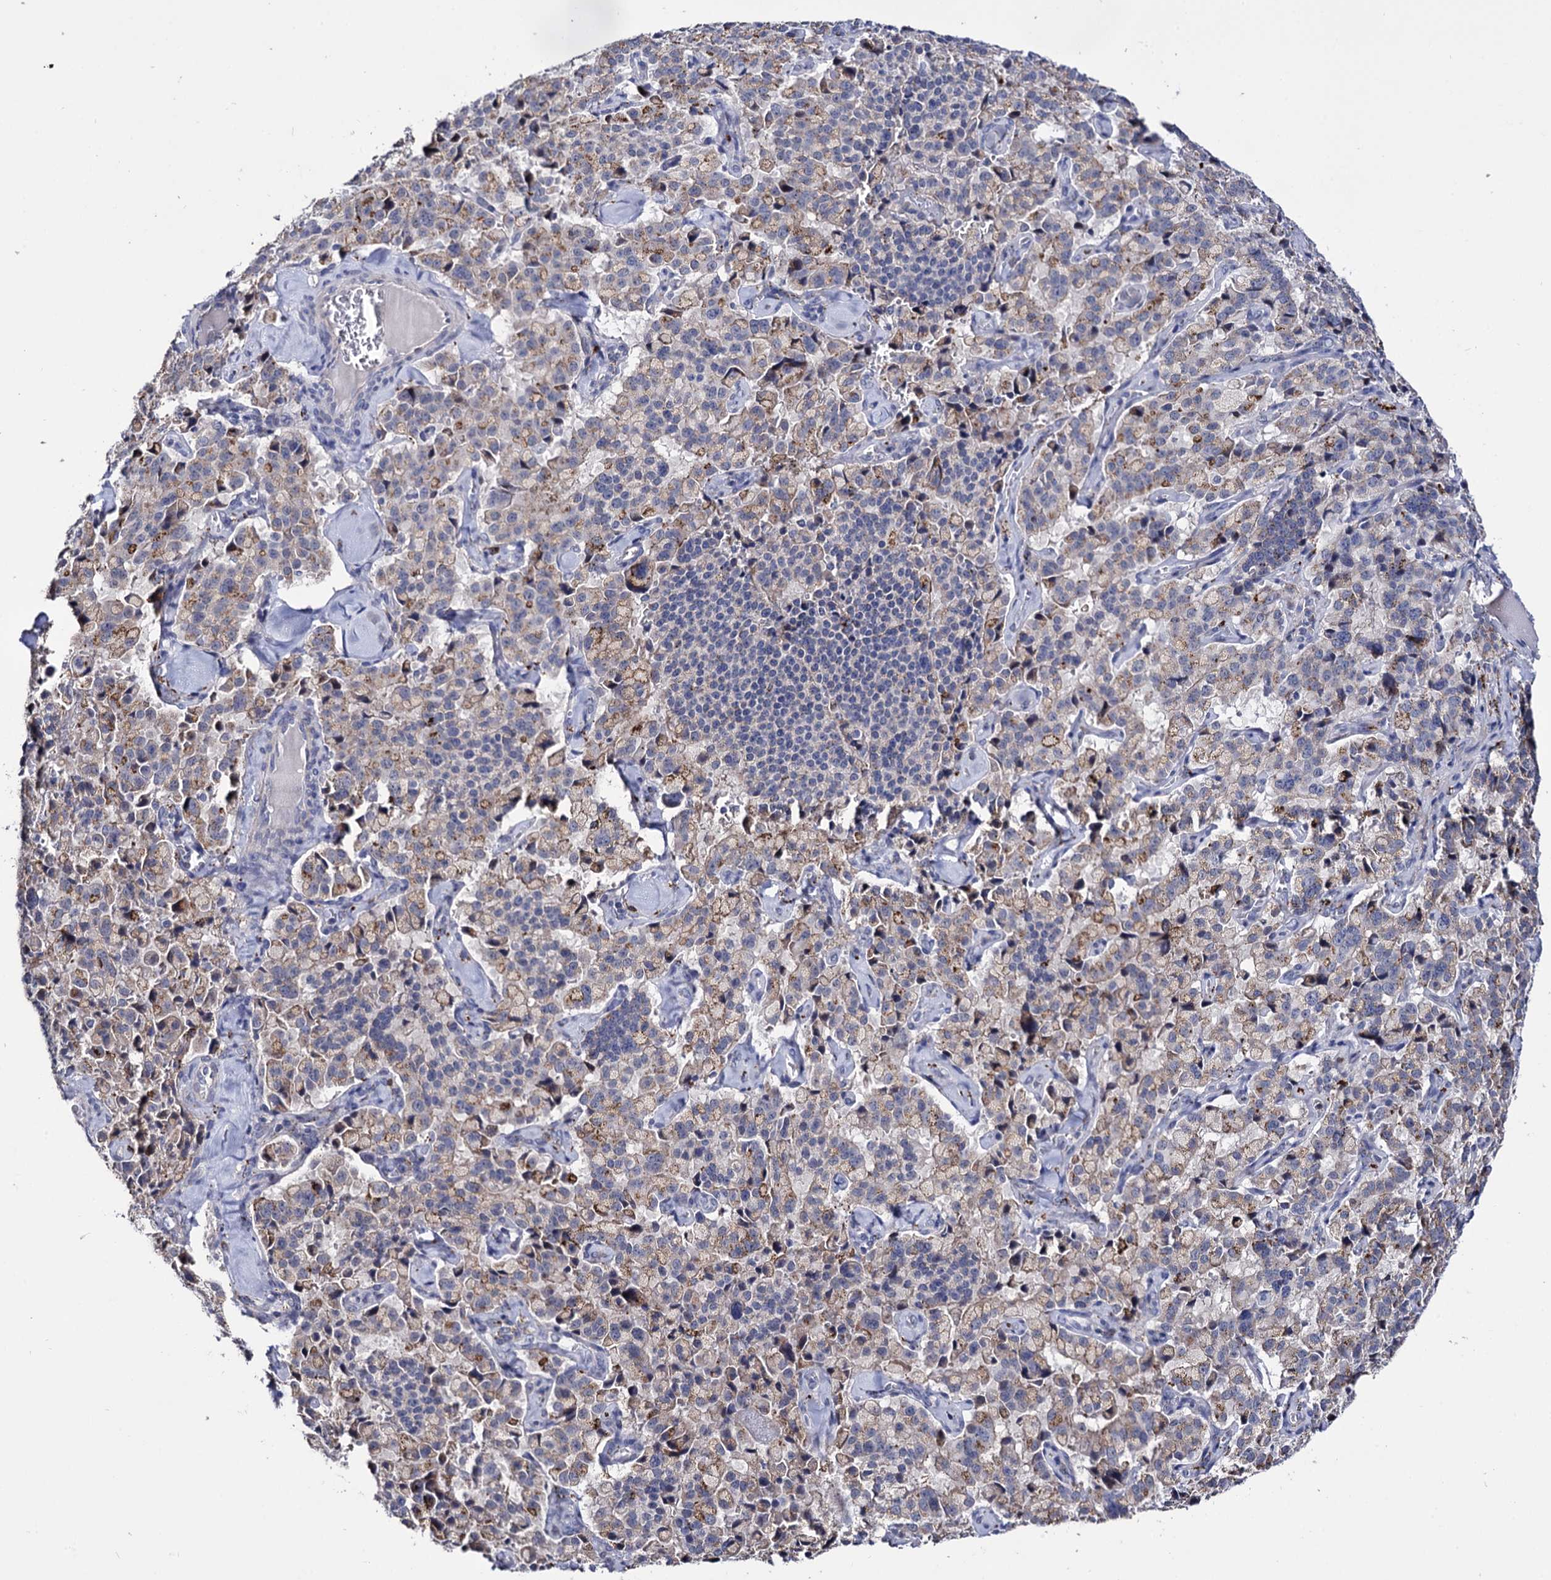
{"staining": {"intensity": "weak", "quantity": "25%-75%", "location": "cytoplasmic/membranous"}, "tissue": "pancreatic cancer", "cell_type": "Tumor cells", "image_type": "cancer", "snomed": [{"axis": "morphology", "description": "Adenocarcinoma, NOS"}, {"axis": "topography", "description": "Pancreas"}], "caption": "A low amount of weak cytoplasmic/membranous positivity is present in approximately 25%-75% of tumor cells in pancreatic cancer (adenocarcinoma) tissue.", "gene": "MICAL2", "patient": {"sex": "male", "age": 65}}